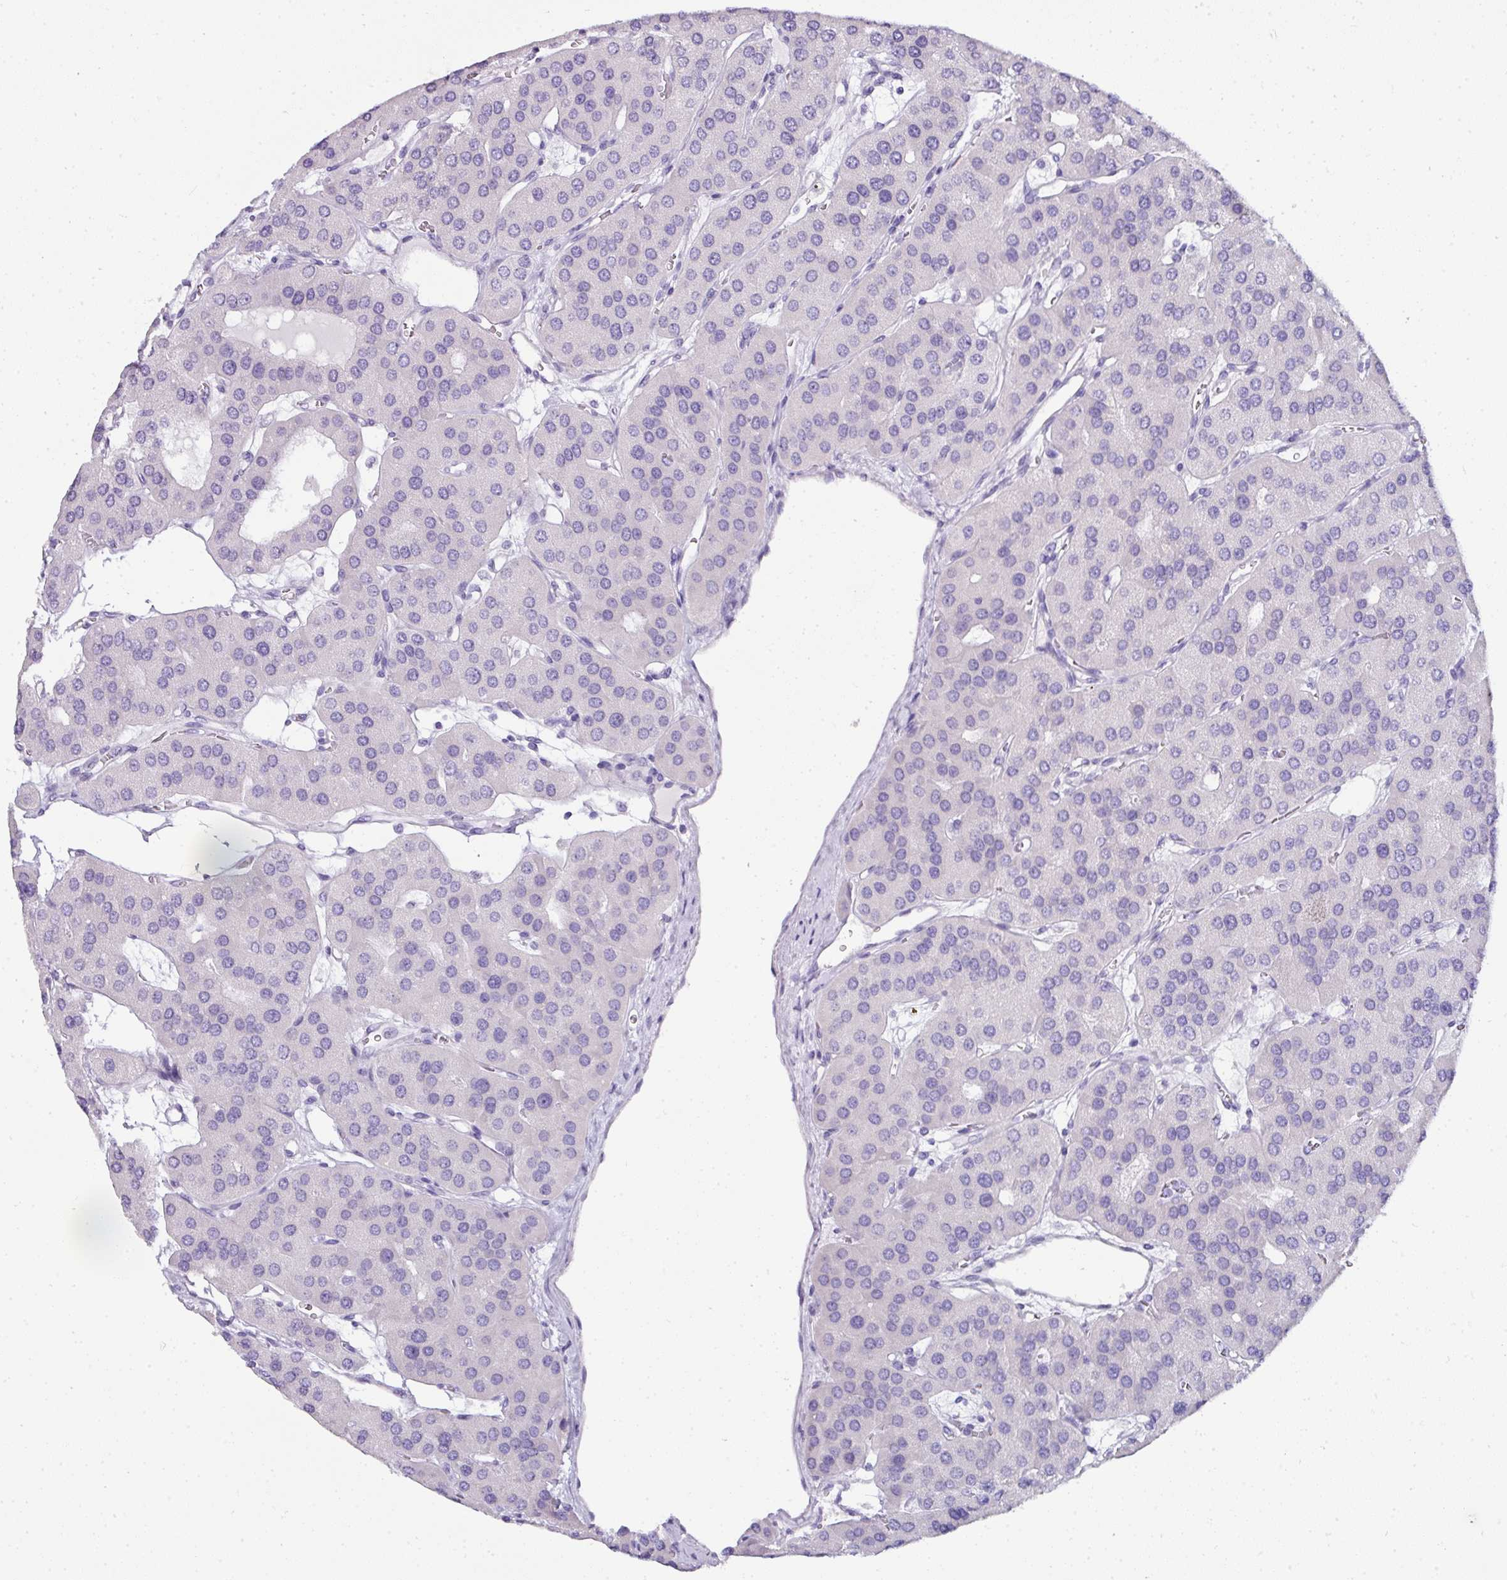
{"staining": {"intensity": "negative", "quantity": "none", "location": "none"}, "tissue": "parathyroid gland", "cell_type": "Glandular cells", "image_type": "normal", "snomed": [{"axis": "morphology", "description": "Normal tissue, NOS"}, {"axis": "morphology", "description": "Adenoma, NOS"}, {"axis": "topography", "description": "Parathyroid gland"}], "caption": "High power microscopy photomicrograph of an immunohistochemistry (IHC) image of benign parathyroid gland, revealing no significant positivity in glandular cells.", "gene": "NAPSA", "patient": {"sex": "female", "age": 86}}